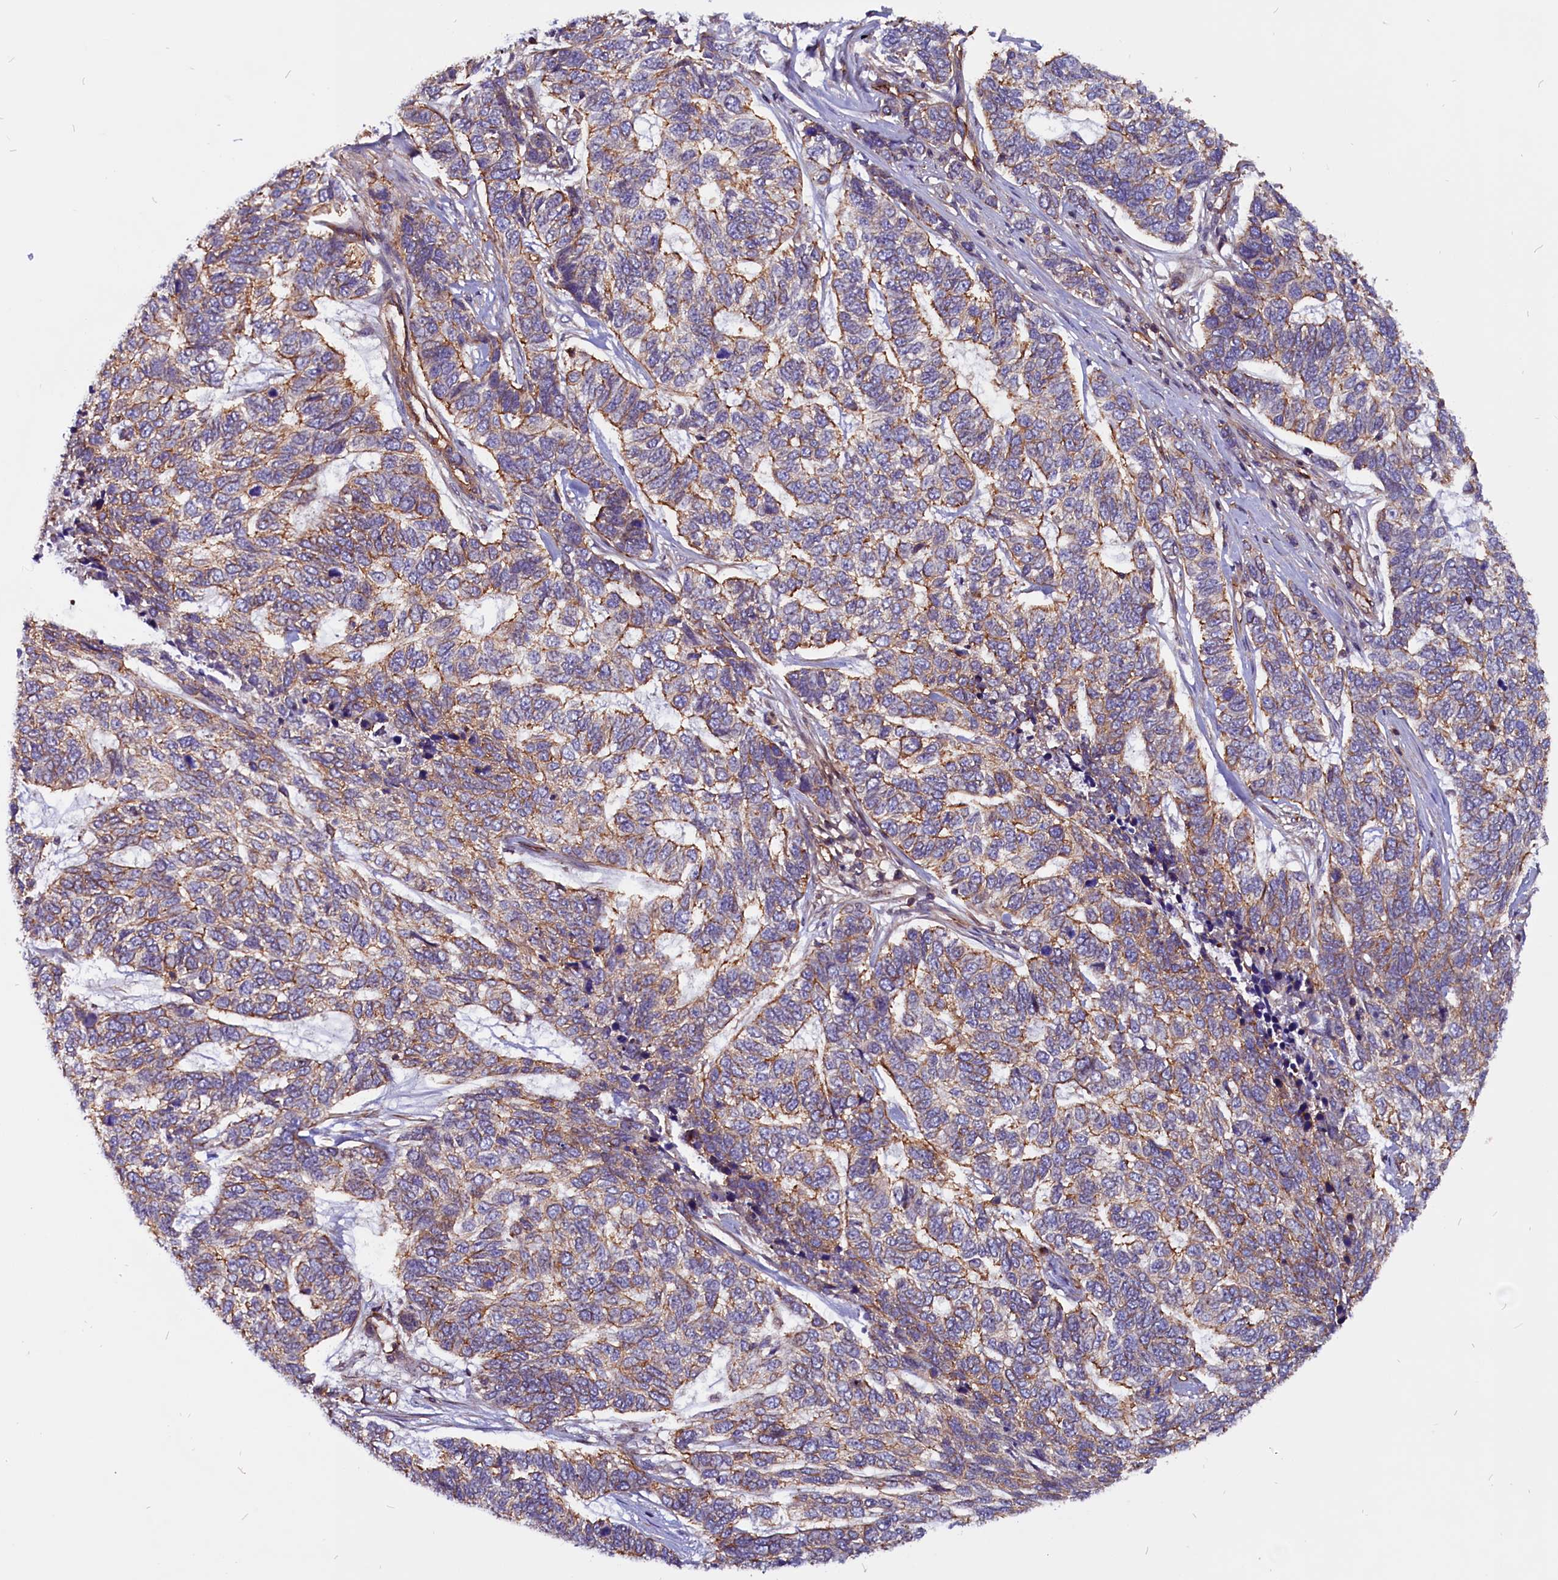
{"staining": {"intensity": "moderate", "quantity": "25%-75%", "location": "cytoplasmic/membranous"}, "tissue": "skin cancer", "cell_type": "Tumor cells", "image_type": "cancer", "snomed": [{"axis": "morphology", "description": "Basal cell carcinoma"}, {"axis": "topography", "description": "Skin"}], "caption": "Human basal cell carcinoma (skin) stained for a protein (brown) demonstrates moderate cytoplasmic/membranous positive staining in about 25%-75% of tumor cells.", "gene": "ZNF749", "patient": {"sex": "female", "age": 65}}